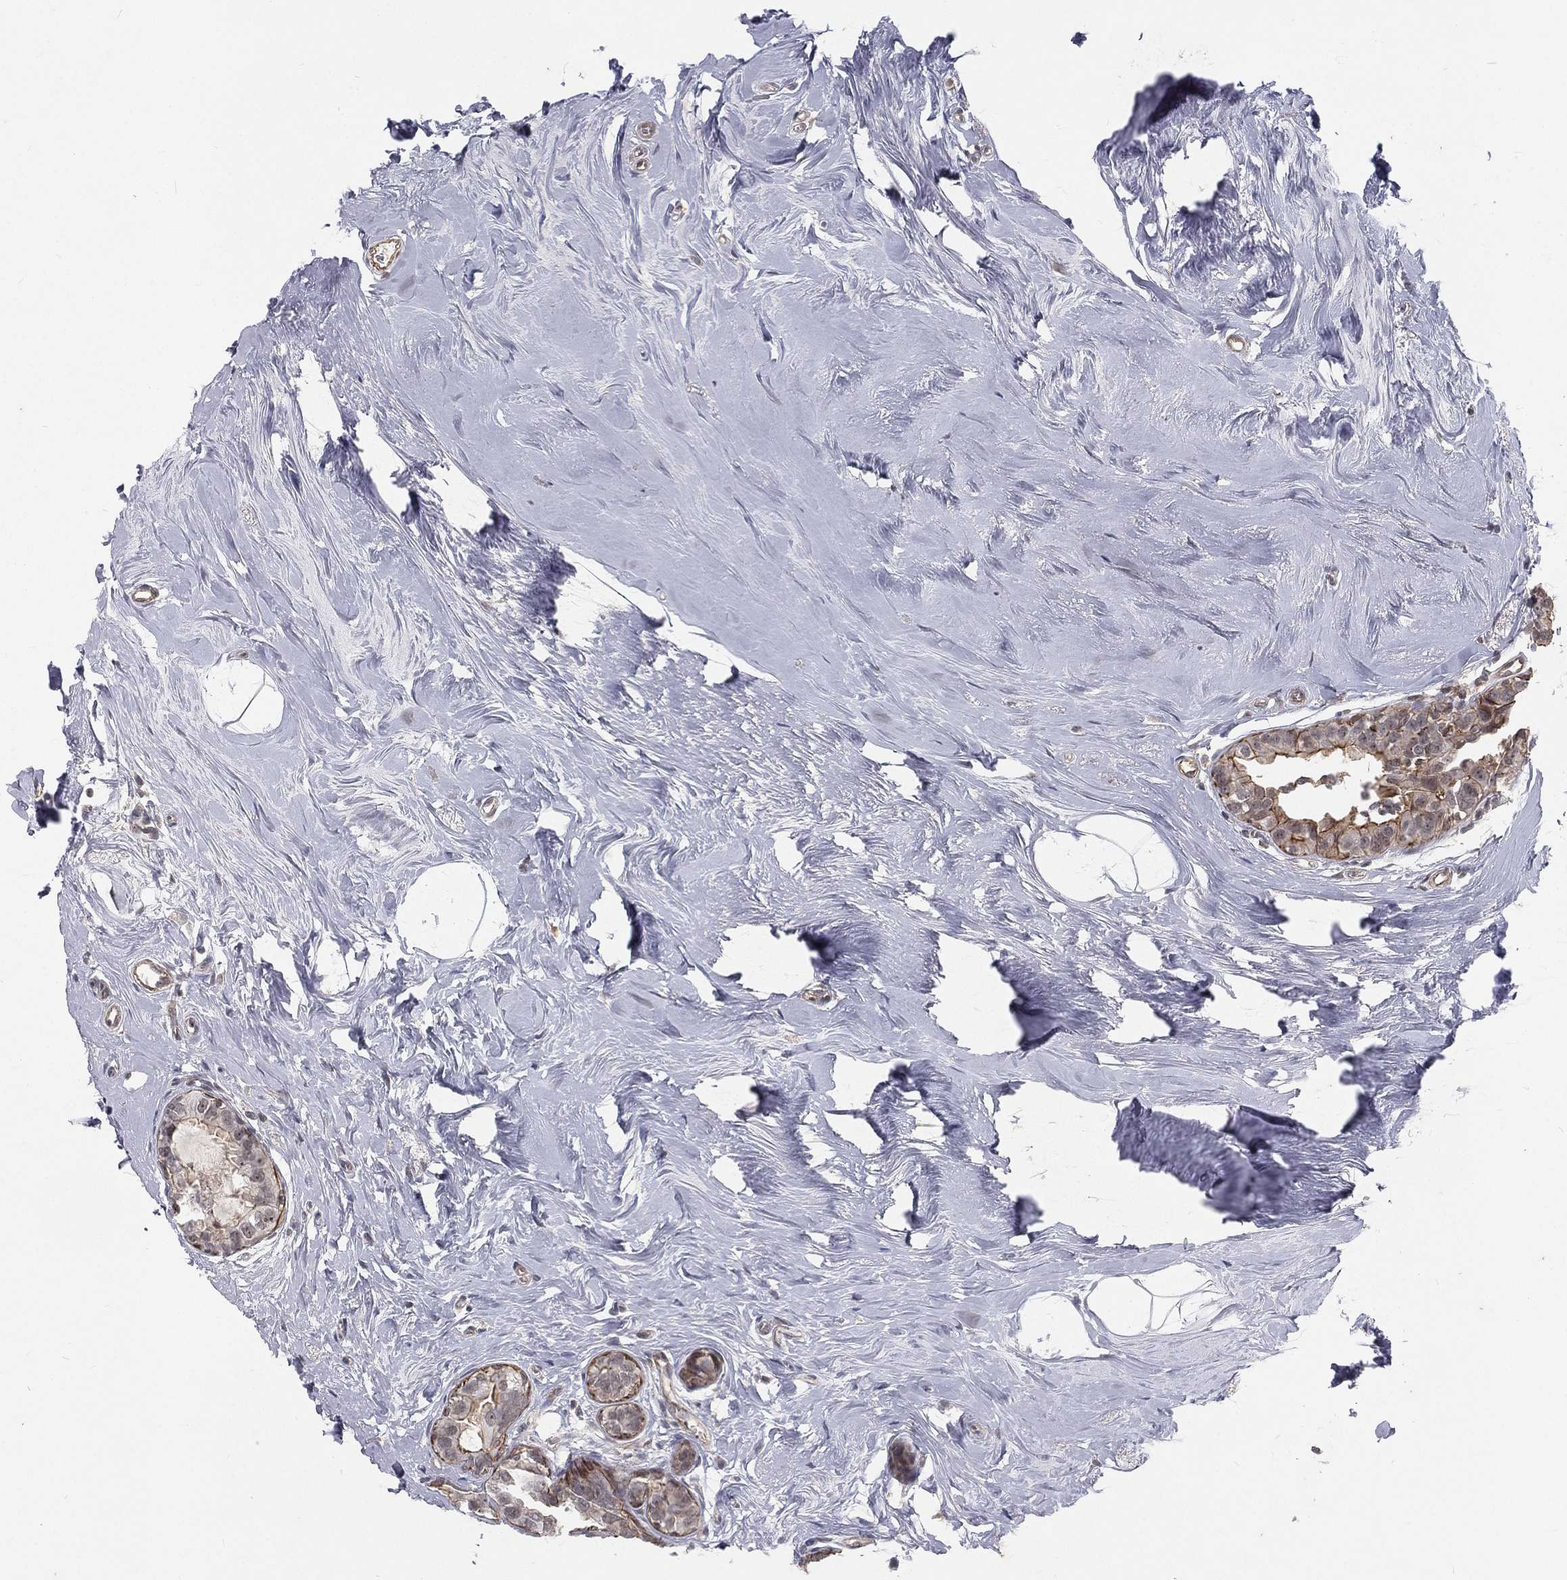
{"staining": {"intensity": "moderate", "quantity": "25%-75%", "location": "cytoplasmic/membranous"}, "tissue": "breast cancer", "cell_type": "Tumor cells", "image_type": "cancer", "snomed": [{"axis": "morphology", "description": "Duct carcinoma"}, {"axis": "topography", "description": "Breast"}], "caption": "The immunohistochemical stain shows moderate cytoplasmic/membranous staining in tumor cells of breast cancer tissue.", "gene": "MORC2", "patient": {"sex": "female", "age": 55}}